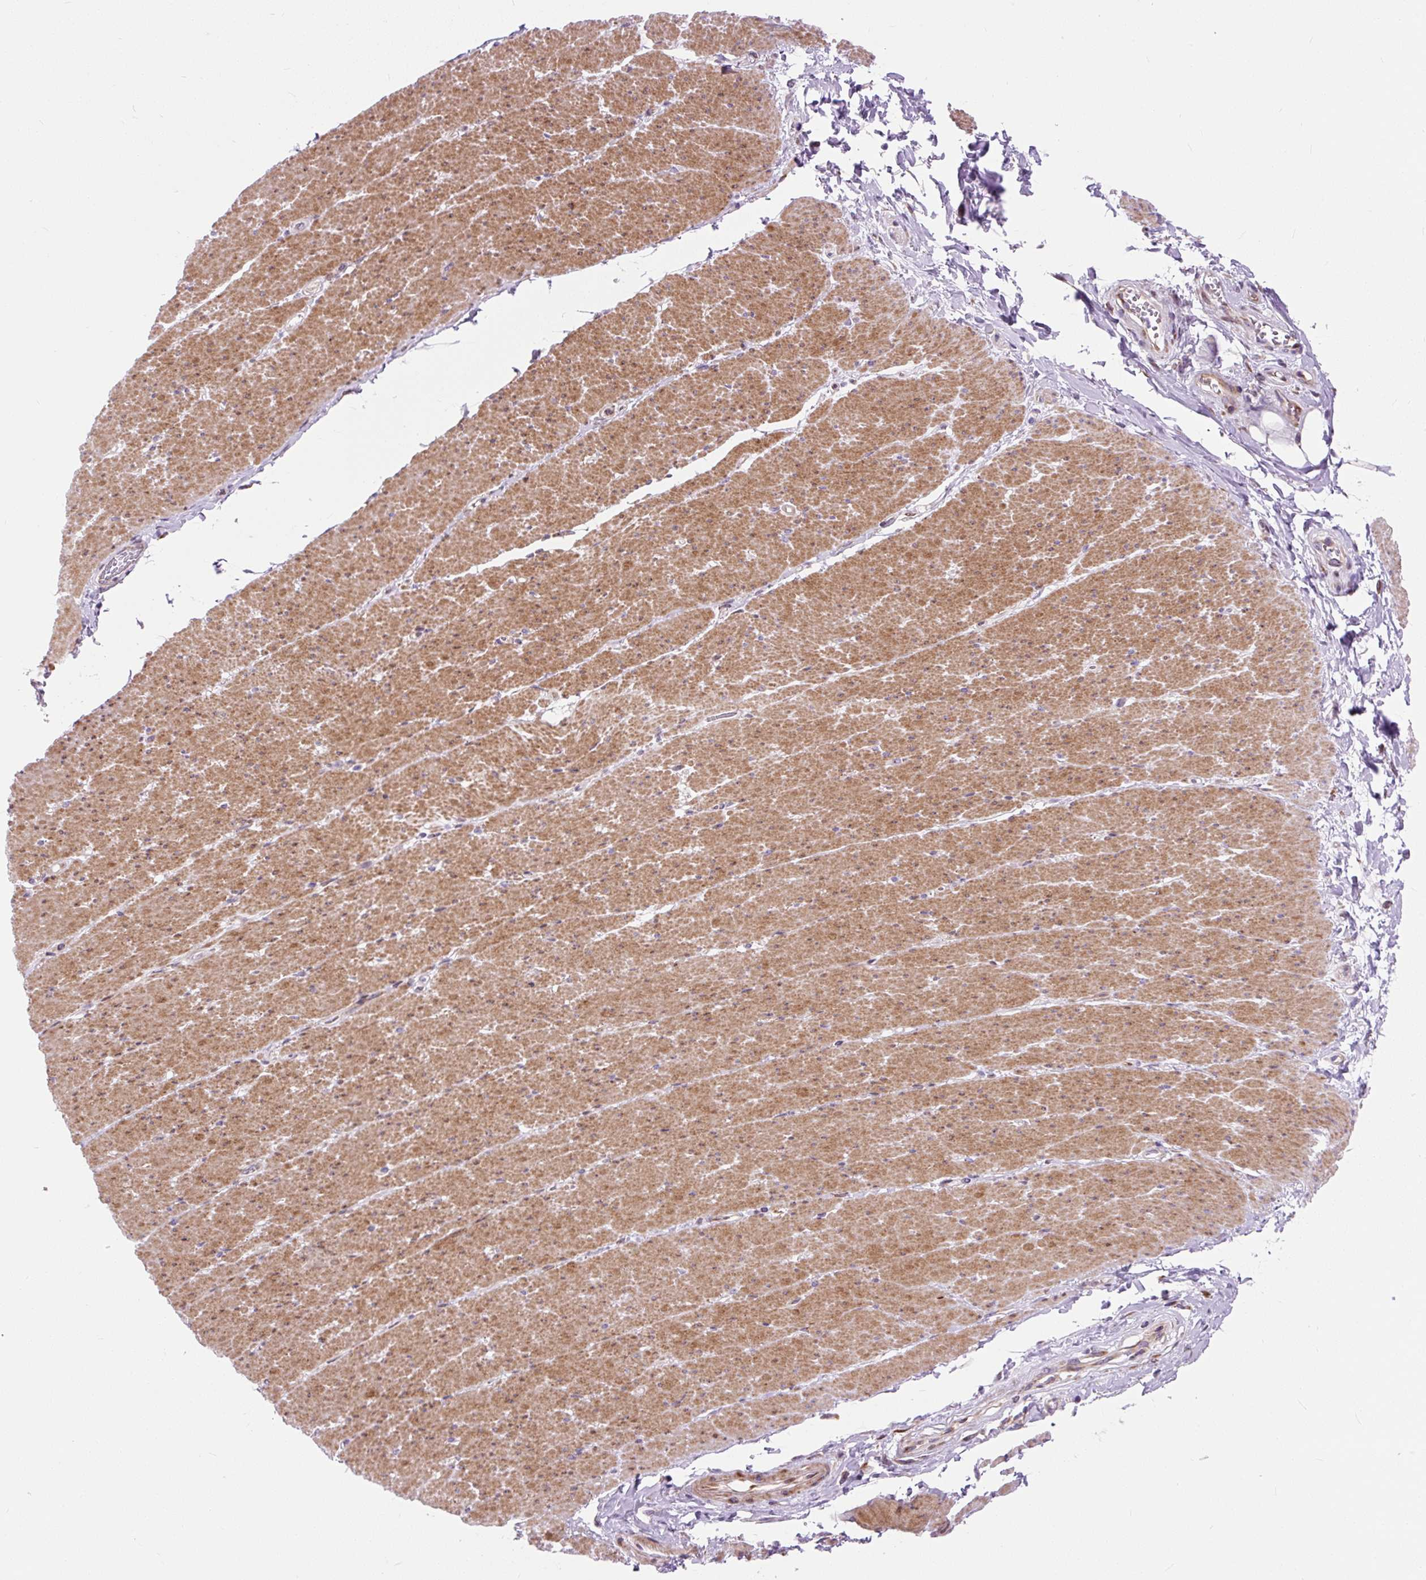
{"staining": {"intensity": "moderate", "quantity": "25%-75%", "location": "cytoplasmic/membranous"}, "tissue": "smooth muscle", "cell_type": "Smooth muscle cells", "image_type": "normal", "snomed": [{"axis": "morphology", "description": "Normal tissue, NOS"}, {"axis": "topography", "description": "Smooth muscle"}, {"axis": "topography", "description": "Rectum"}], "caption": "DAB (3,3'-diaminobenzidine) immunohistochemical staining of normal human smooth muscle exhibits moderate cytoplasmic/membranous protein expression in about 25%-75% of smooth muscle cells.", "gene": "CISD3", "patient": {"sex": "male", "age": 53}}